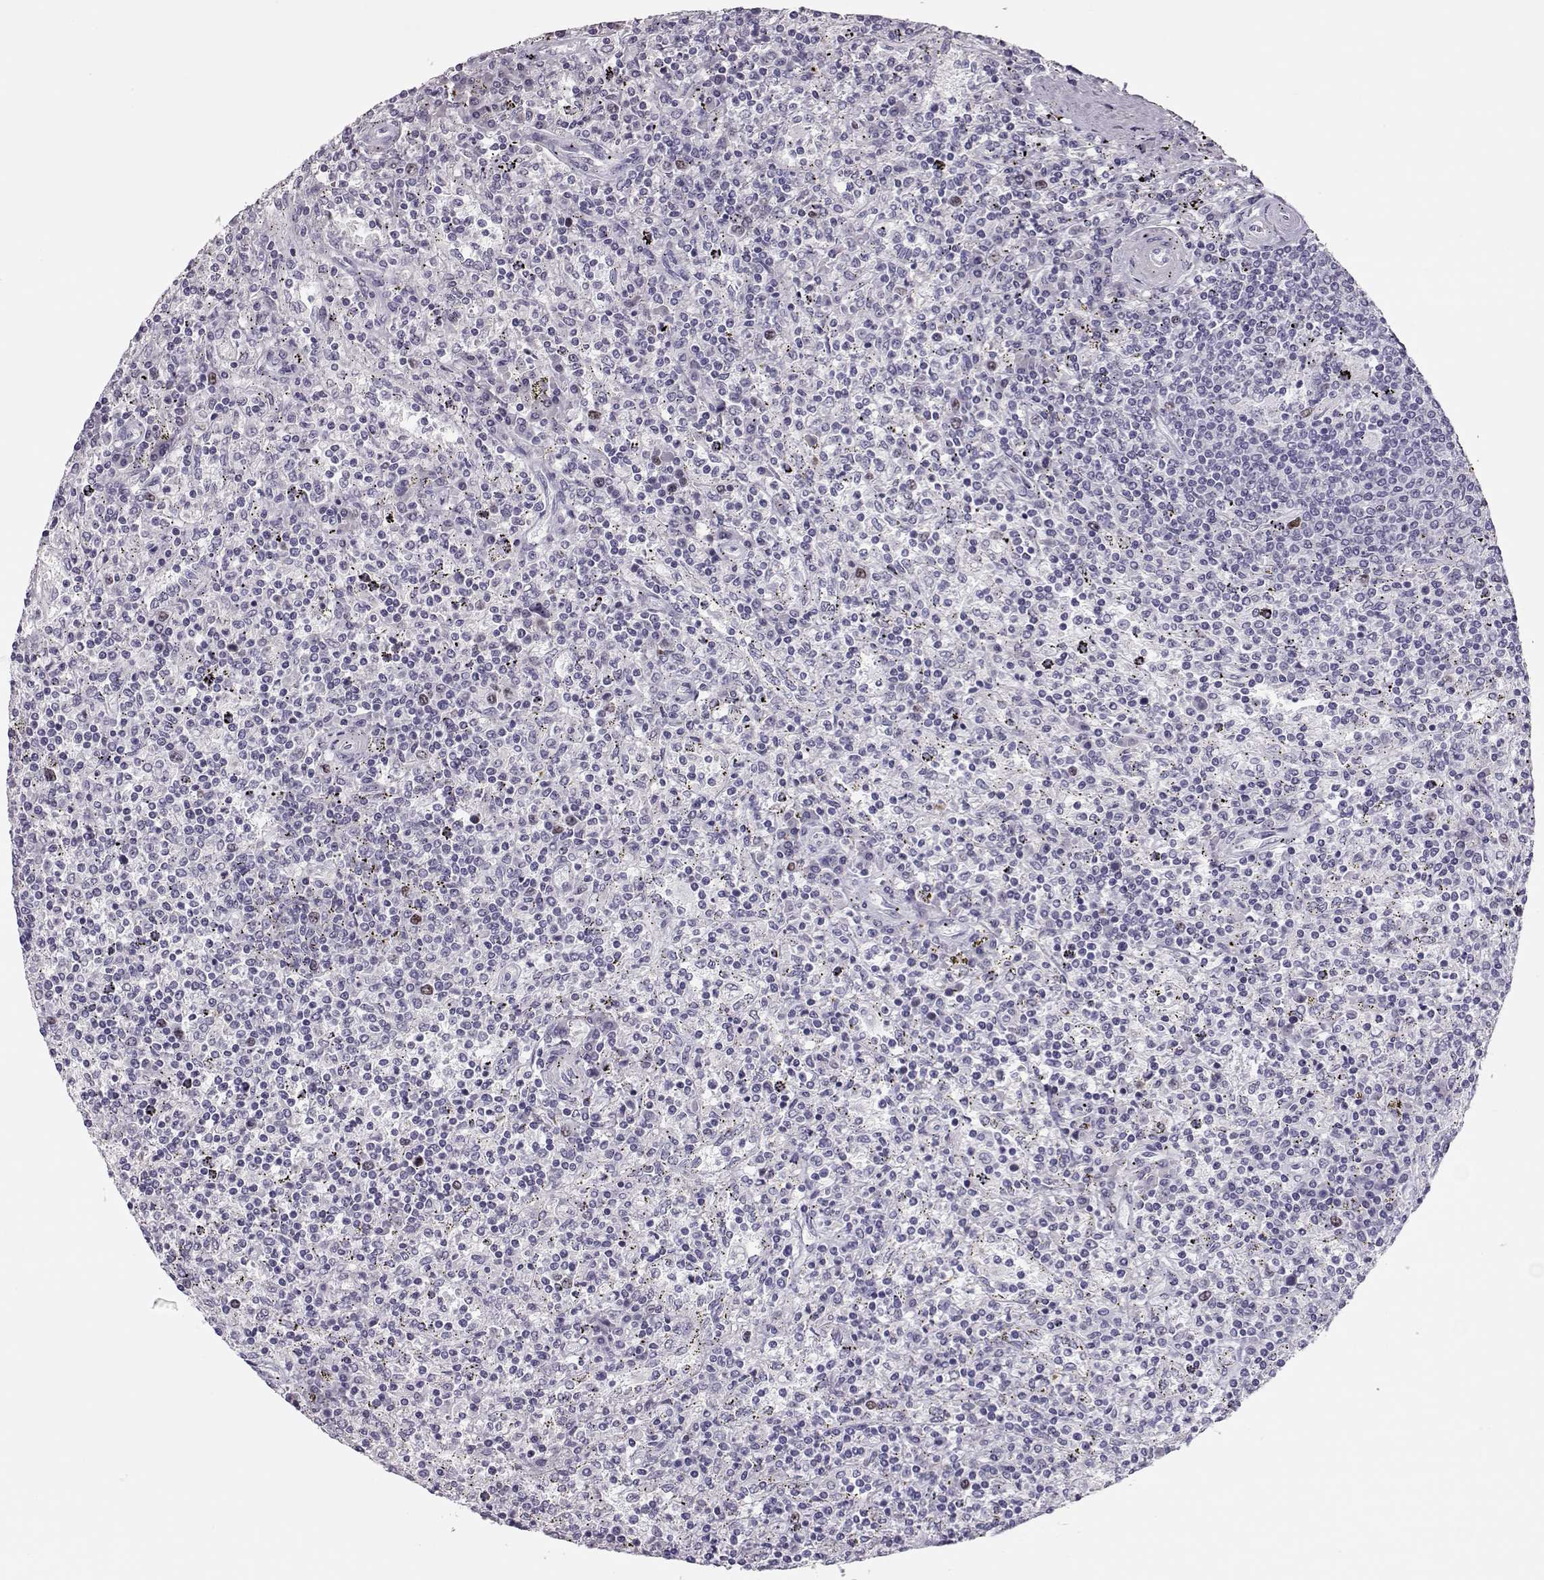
{"staining": {"intensity": "negative", "quantity": "none", "location": "none"}, "tissue": "lymphoma", "cell_type": "Tumor cells", "image_type": "cancer", "snomed": [{"axis": "morphology", "description": "Malignant lymphoma, non-Hodgkin's type, Low grade"}, {"axis": "topography", "description": "Spleen"}], "caption": "High magnification brightfield microscopy of lymphoma stained with DAB (brown) and counterstained with hematoxylin (blue): tumor cells show no significant positivity.", "gene": "SGO1", "patient": {"sex": "male", "age": 62}}